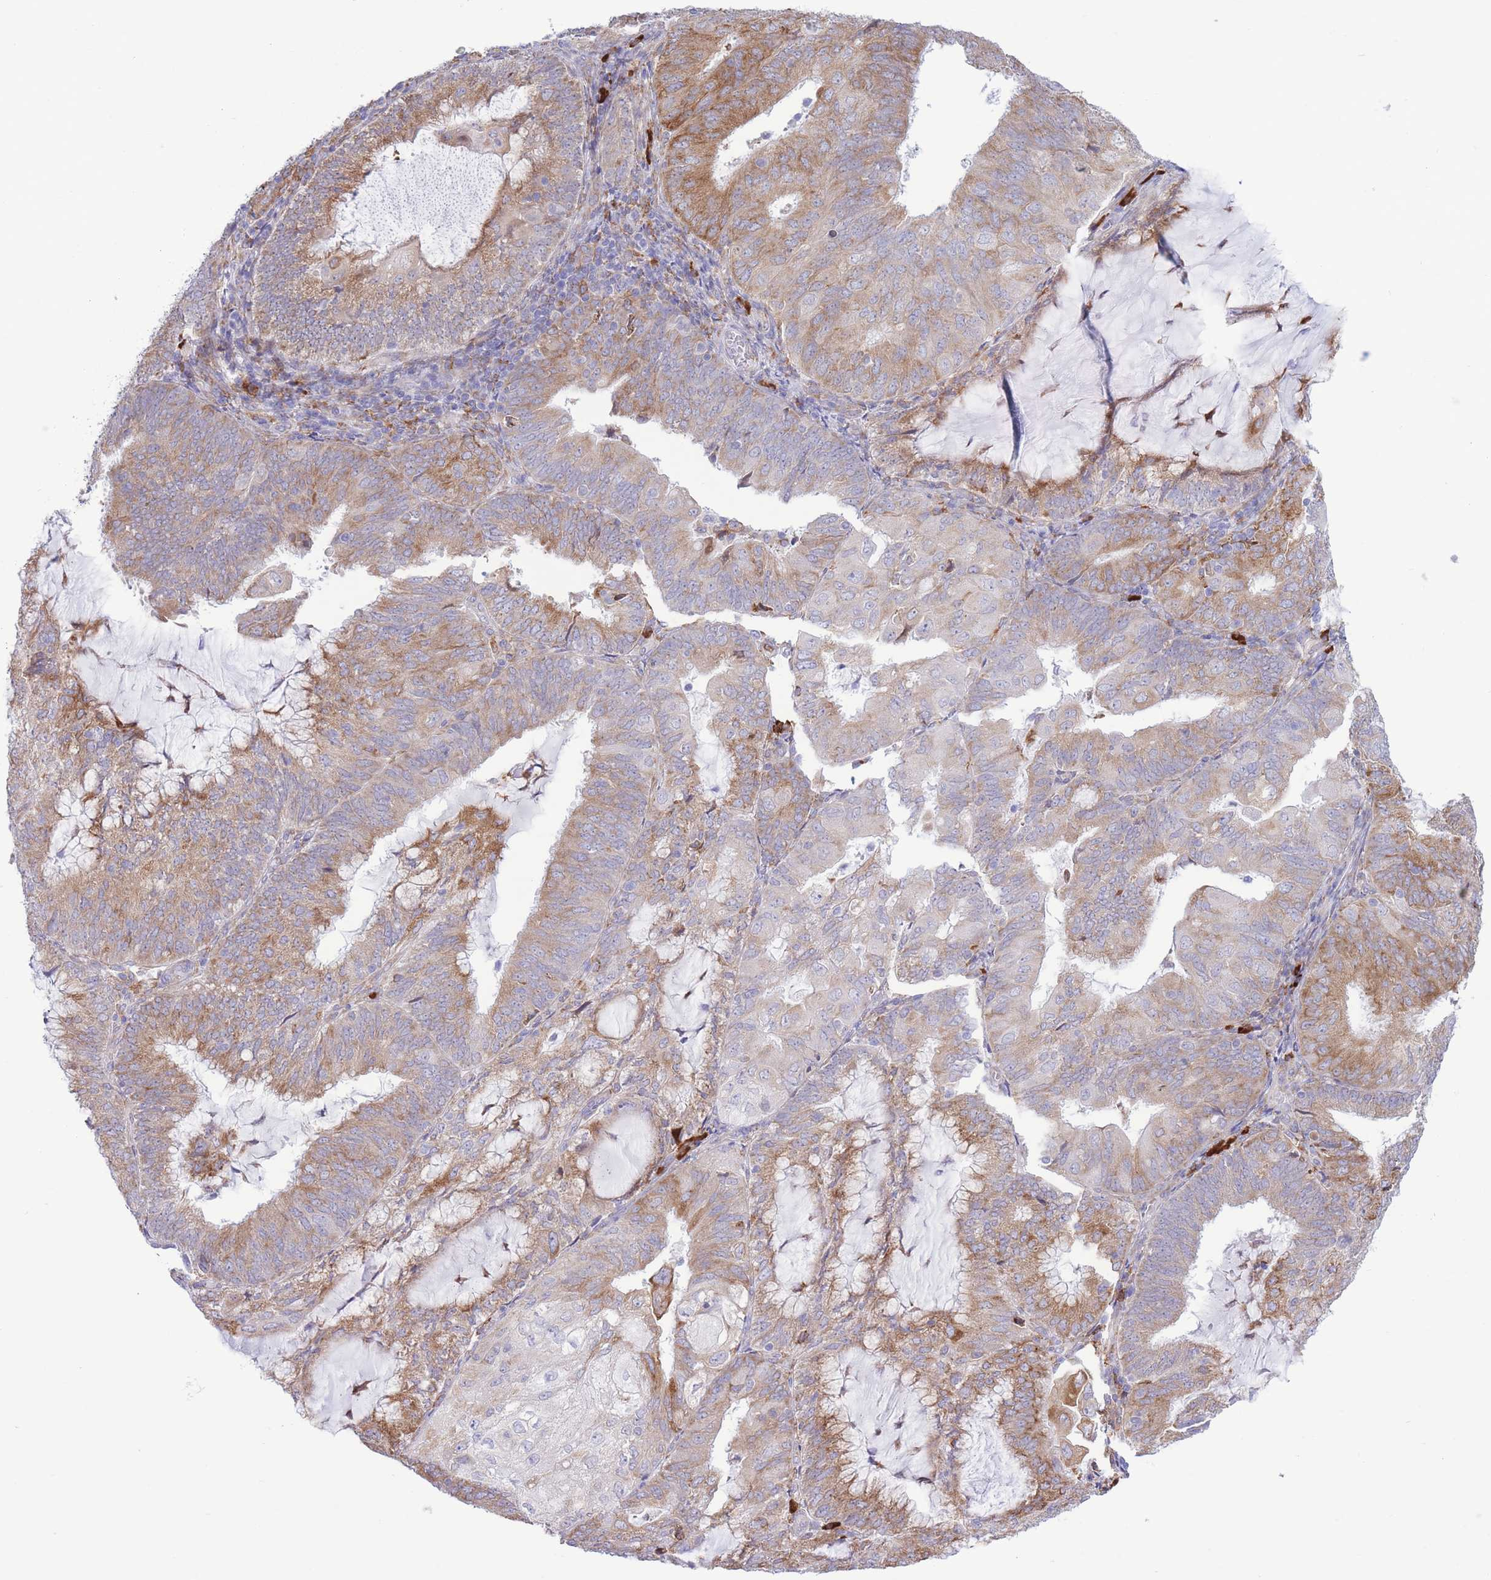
{"staining": {"intensity": "moderate", "quantity": ">75%", "location": "cytoplasmic/membranous"}, "tissue": "endometrial cancer", "cell_type": "Tumor cells", "image_type": "cancer", "snomed": [{"axis": "morphology", "description": "Adenocarcinoma, NOS"}, {"axis": "topography", "description": "Endometrium"}], "caption": "Immunohistochemistry photomicrograph of endometrial adenocarcinoma stained for a protein (brown), which exhibits medium levels of moderate cytoplasmic/membranous staining in about >75% of tumor cells.", "gene": "MYDGF", "patient": {"sex": "female", "age": 81}}